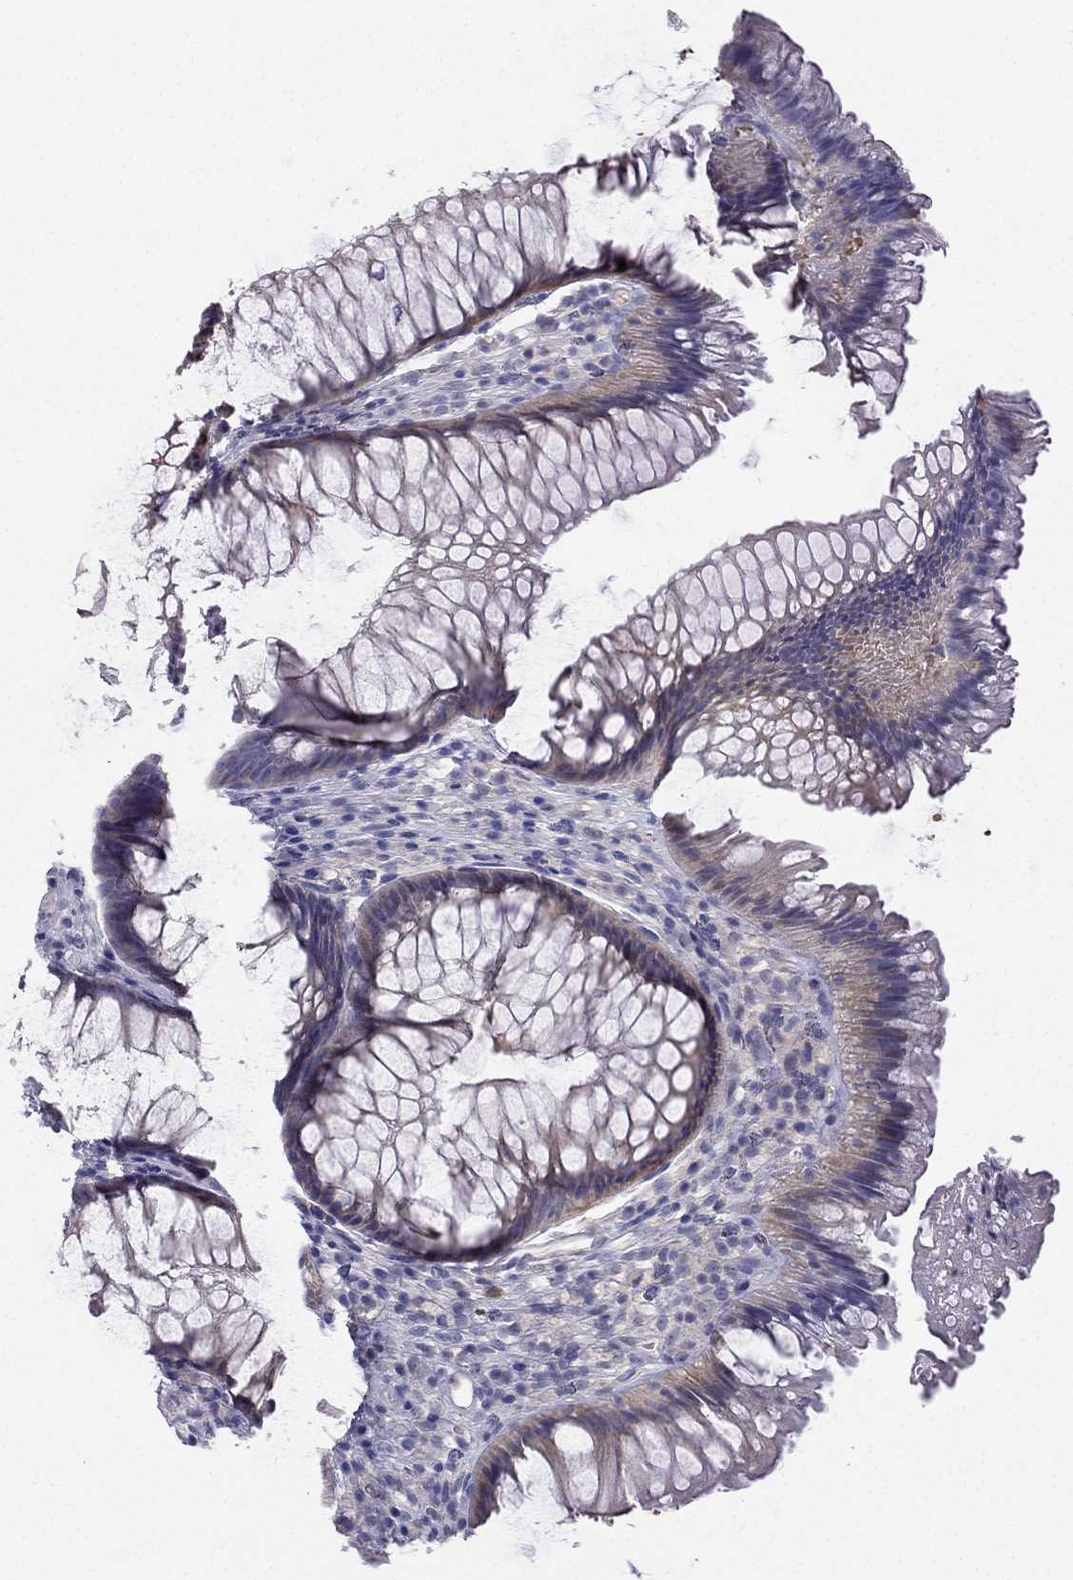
{"staining": {"intensity": "negative", "quantity": "none", "location": "none"}, "tissue": "rectum", "cell_type": "Glandular cells", "image_type": "normal", "snomed": [{"axis": "morphology", "description": "Normal tissue, NOS"}, {"axis": "topography", "description": "Smooth muscle"}, {"axis": "topography", "description": "Rectum"}], "caption": "The micrograph reveals no significant positivity in glandular cells of rectum.", "gene": "RSPH14", "patient": {"sex": "male", "age": 53}}